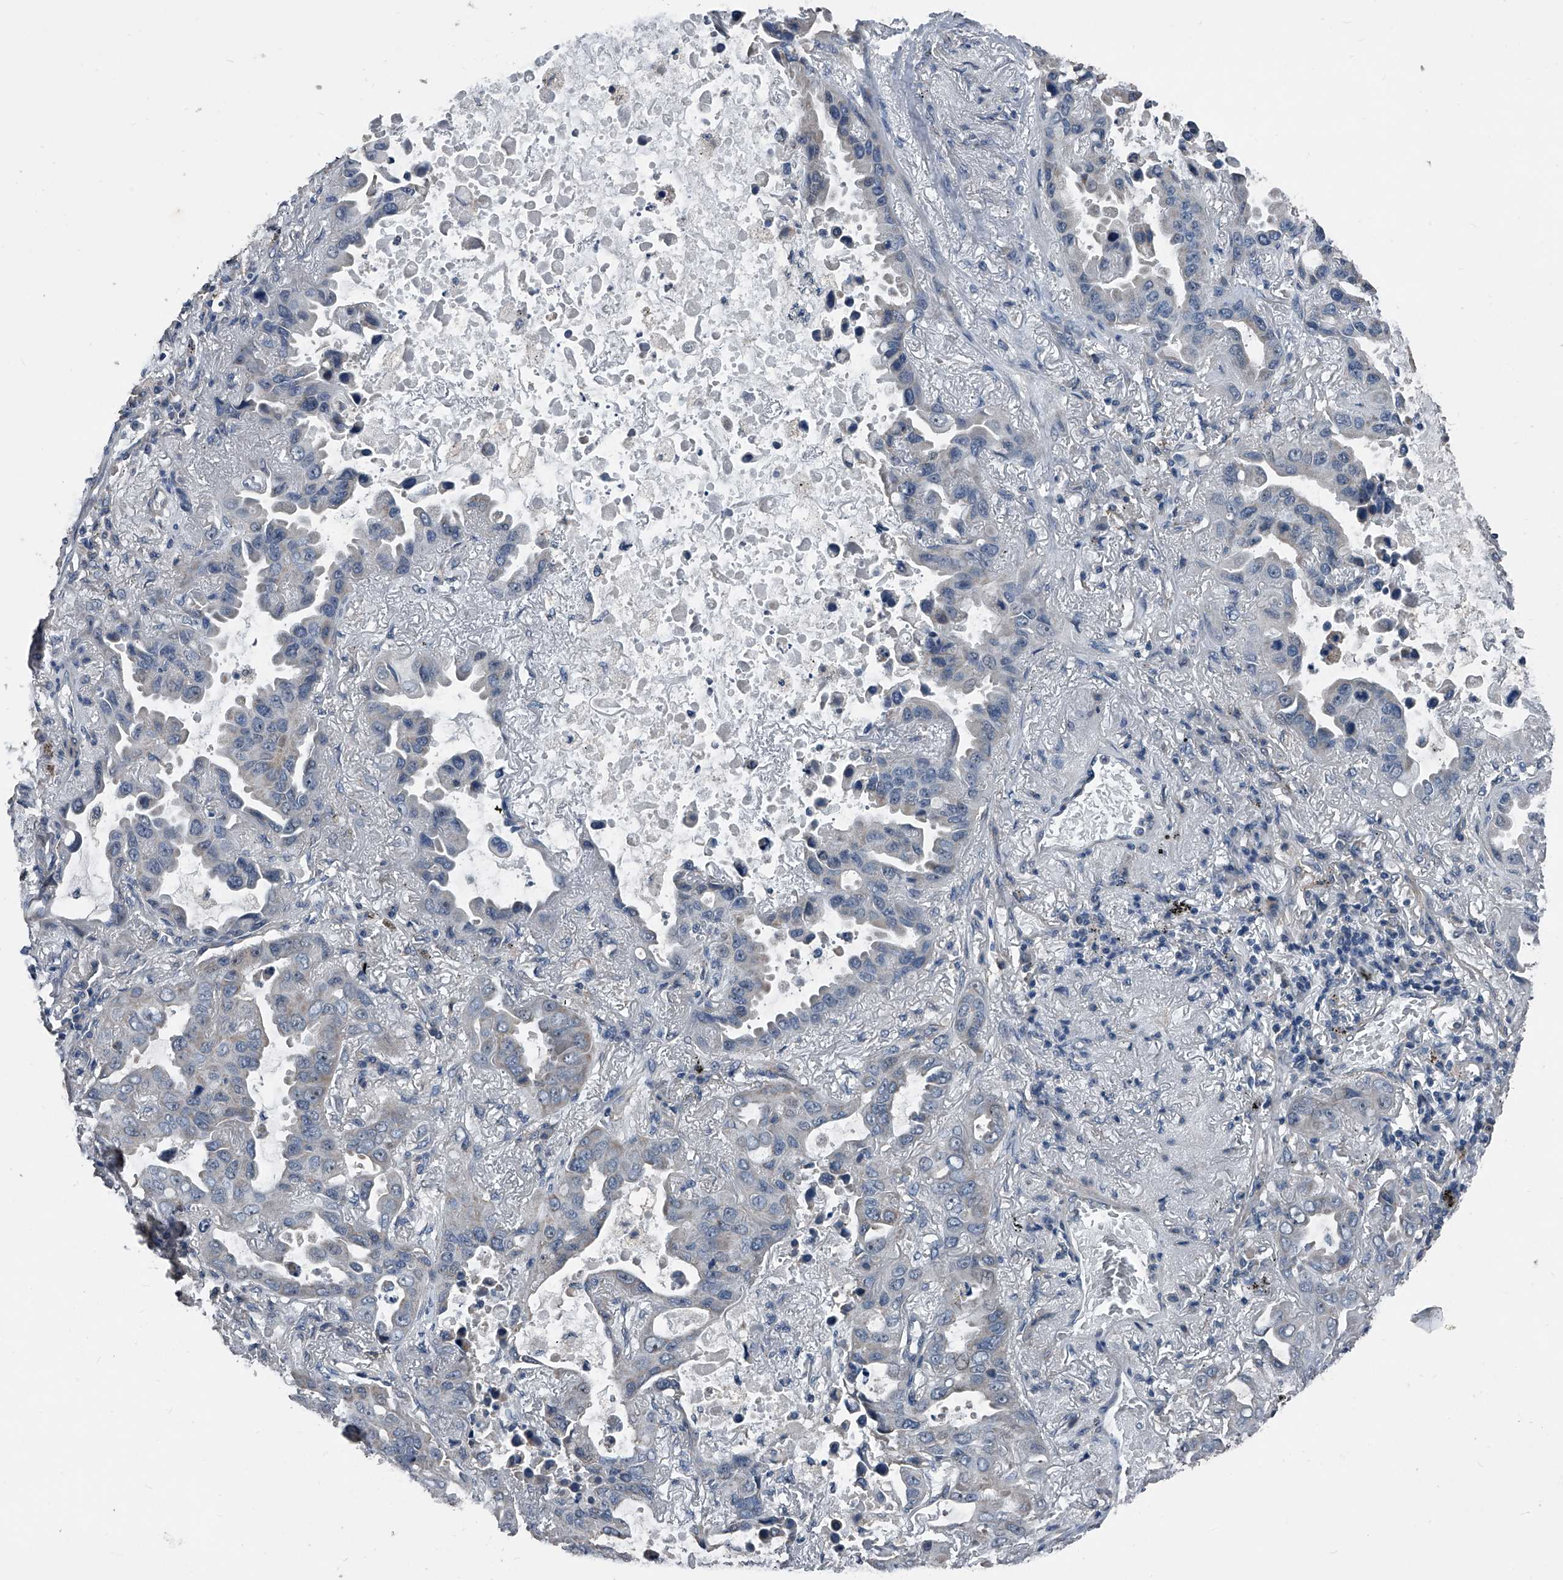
{"staining": {"intensity": "negative", "quantity": "none", "location": "none"}, "tissue": "lung cancer", "cell_type": "Tumor cells", "image_type": "cancer", "snomed": [{"axis": "morphology", "description": "Adenocarcinoma, NOS"}, {"axis": "topography", "description": "Lung"}], "caption": "Tumor cells show no significant protein positivity in lung cancer.", "gene": "PHACTR1", "patient": {"sex": "male", "age": 64}}